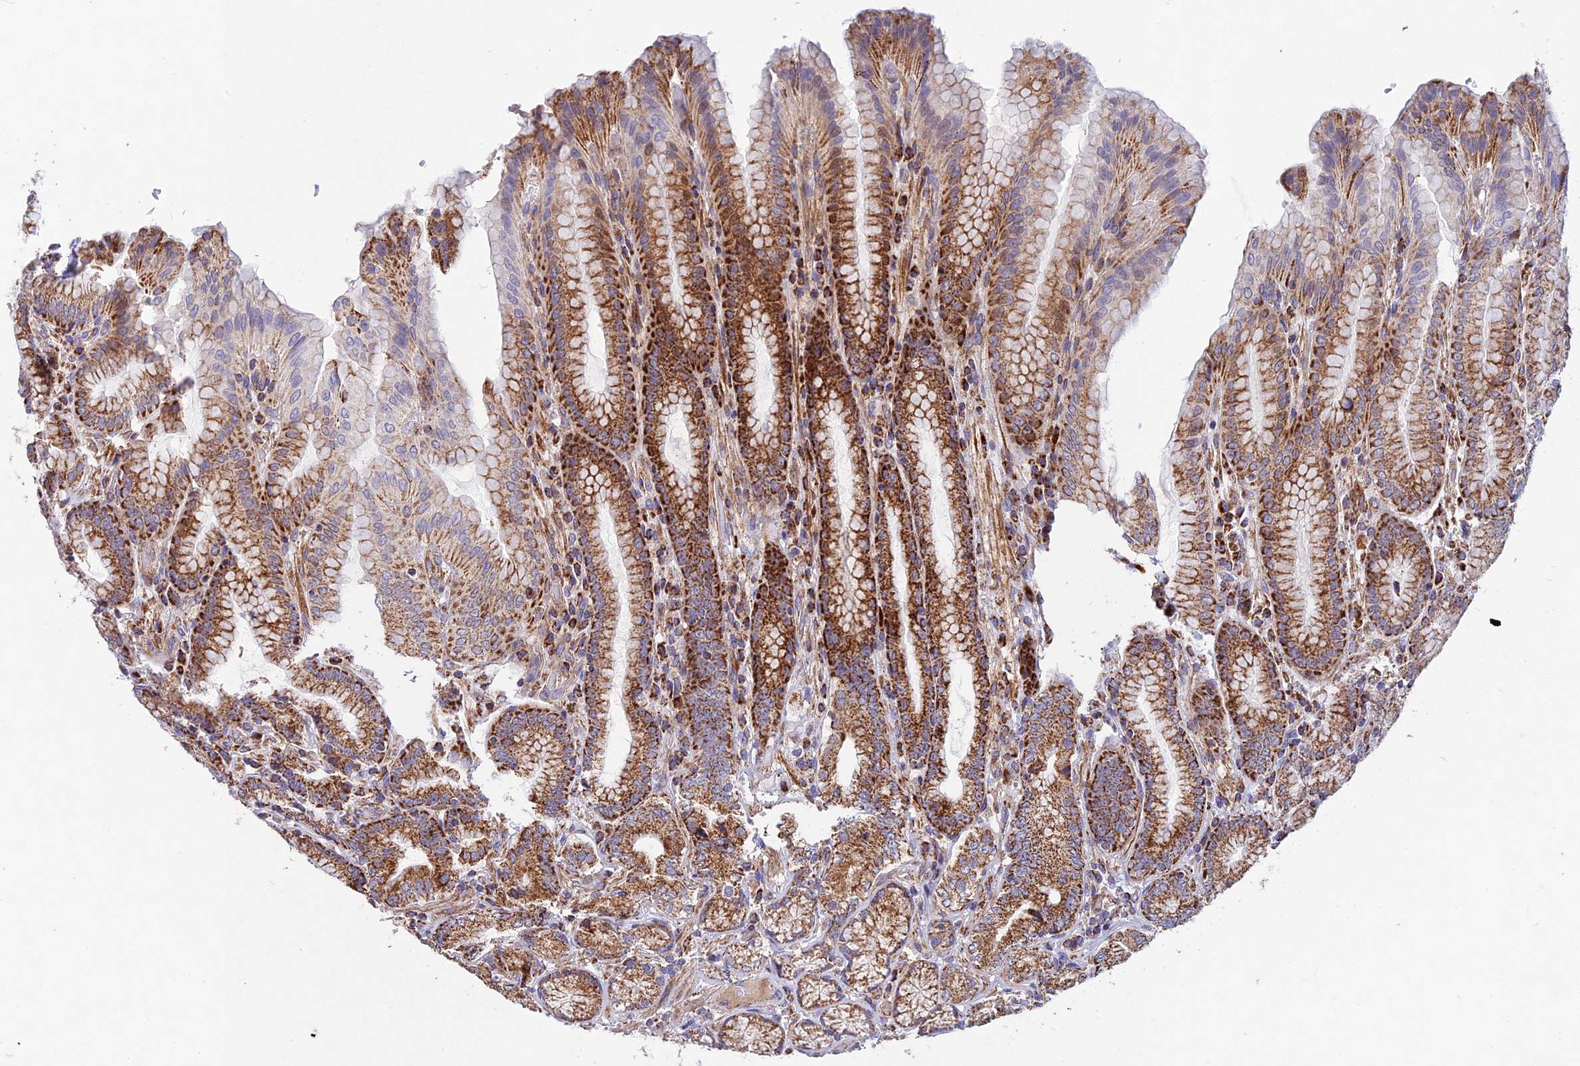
{"staining": {"intensity": "strong", "quantity": ">75%", "location": "cytoplasmic/membranous"}, "tissue": "stomach", "cell_type": "Glandular cells", "image_type": "normal", "snomed": [{"axis": "morphology", "description": "Normal tissue, NOS"}, {"axis": "topography", "description": "Stomach, upper"}, {"axis": "topography", "description": "Stomach, lower"}], "caption": "High-magnification brightfield microscopy of benign stomach stained with DAB (3,3'-diaminobenzidine) (brown) and counterstained with hematoxylin (blue). glandular cells exhibit strong cytoplasmic/membranous expression is appreciated in about>75% of cells.", "gene": "KHDC3L", "patient": {"sex": "female", "age": 76}}